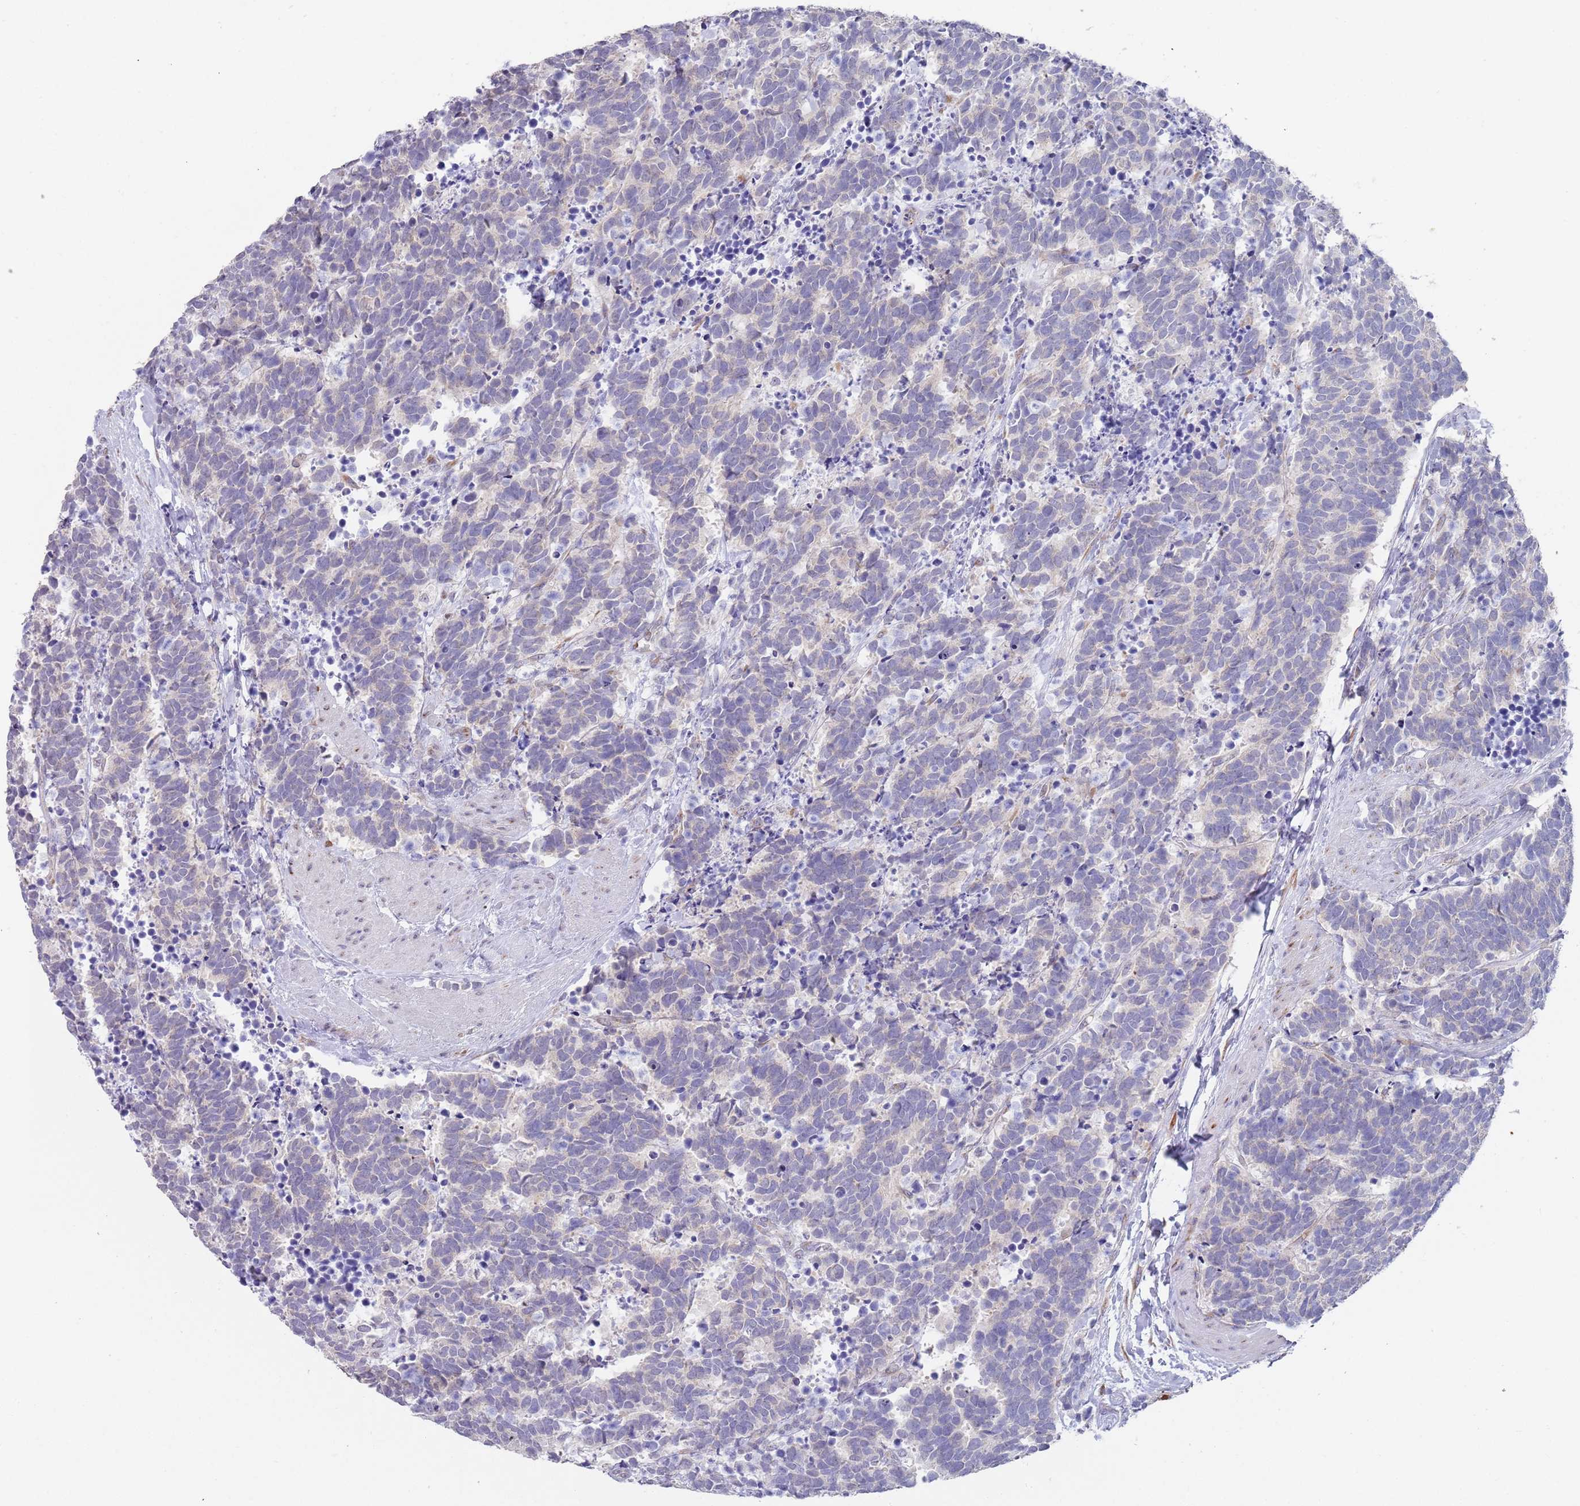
{"staining": {"intensity": "negative", "quantity": "none", "location": "none"}, "tissue": "carcinoid", "cell_type": "Tumor cells", "image_type": "cancer", "snomed": [{"axis": "morphology", "description": "Carcinoma, NOS"}, {"axis": "morphology", "description": "Carcinoid, malignant, NOS"}, {"axis": "topography", "description": "Prostate"}], "caption": "Image shows no significant protein expression in tumor cells of malignant carcinoid.", "gene": "TNRC6C", "patient": {"sex": "male", "age": 57}}